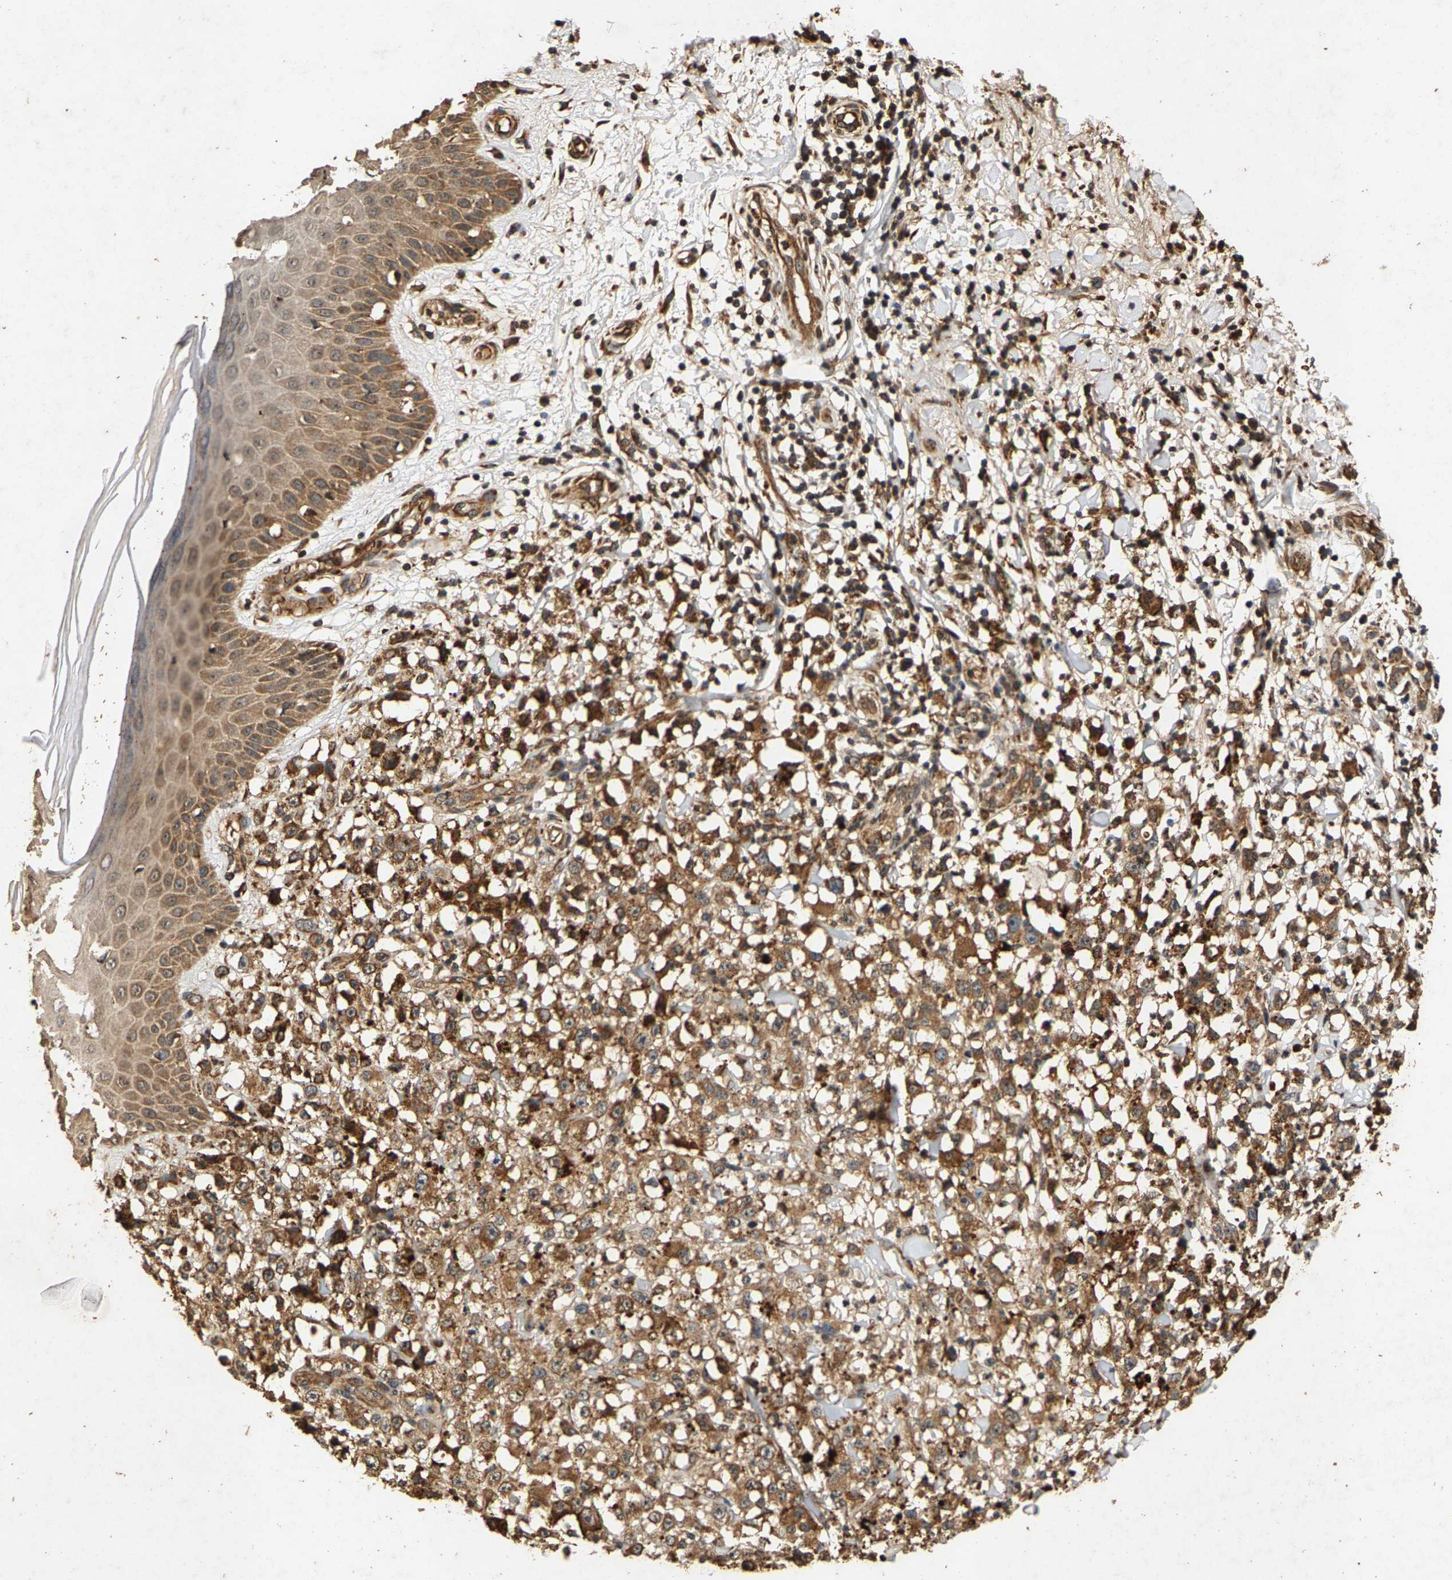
{"staining": {"intensity": "moderate", "quantity": ">75%", "location": "cytoplasmic/membranous"}, "tissue": "melanoma", "cell_type": "Tumor cells", "image_type": "cancer", "snomed": [{"axis": "morphology", "description": "Malignant melanoma, NOS"}, {"axis": "topography", "description": "Skin"}], "caption": "Brown immunohistochemical staining in human melanoma reveals moderate cytoplasmic/membranous positivity in approximately >75% of tumor cells.", "gene": "CIDEC", "patient": {"sex": "female", "age": 82}}